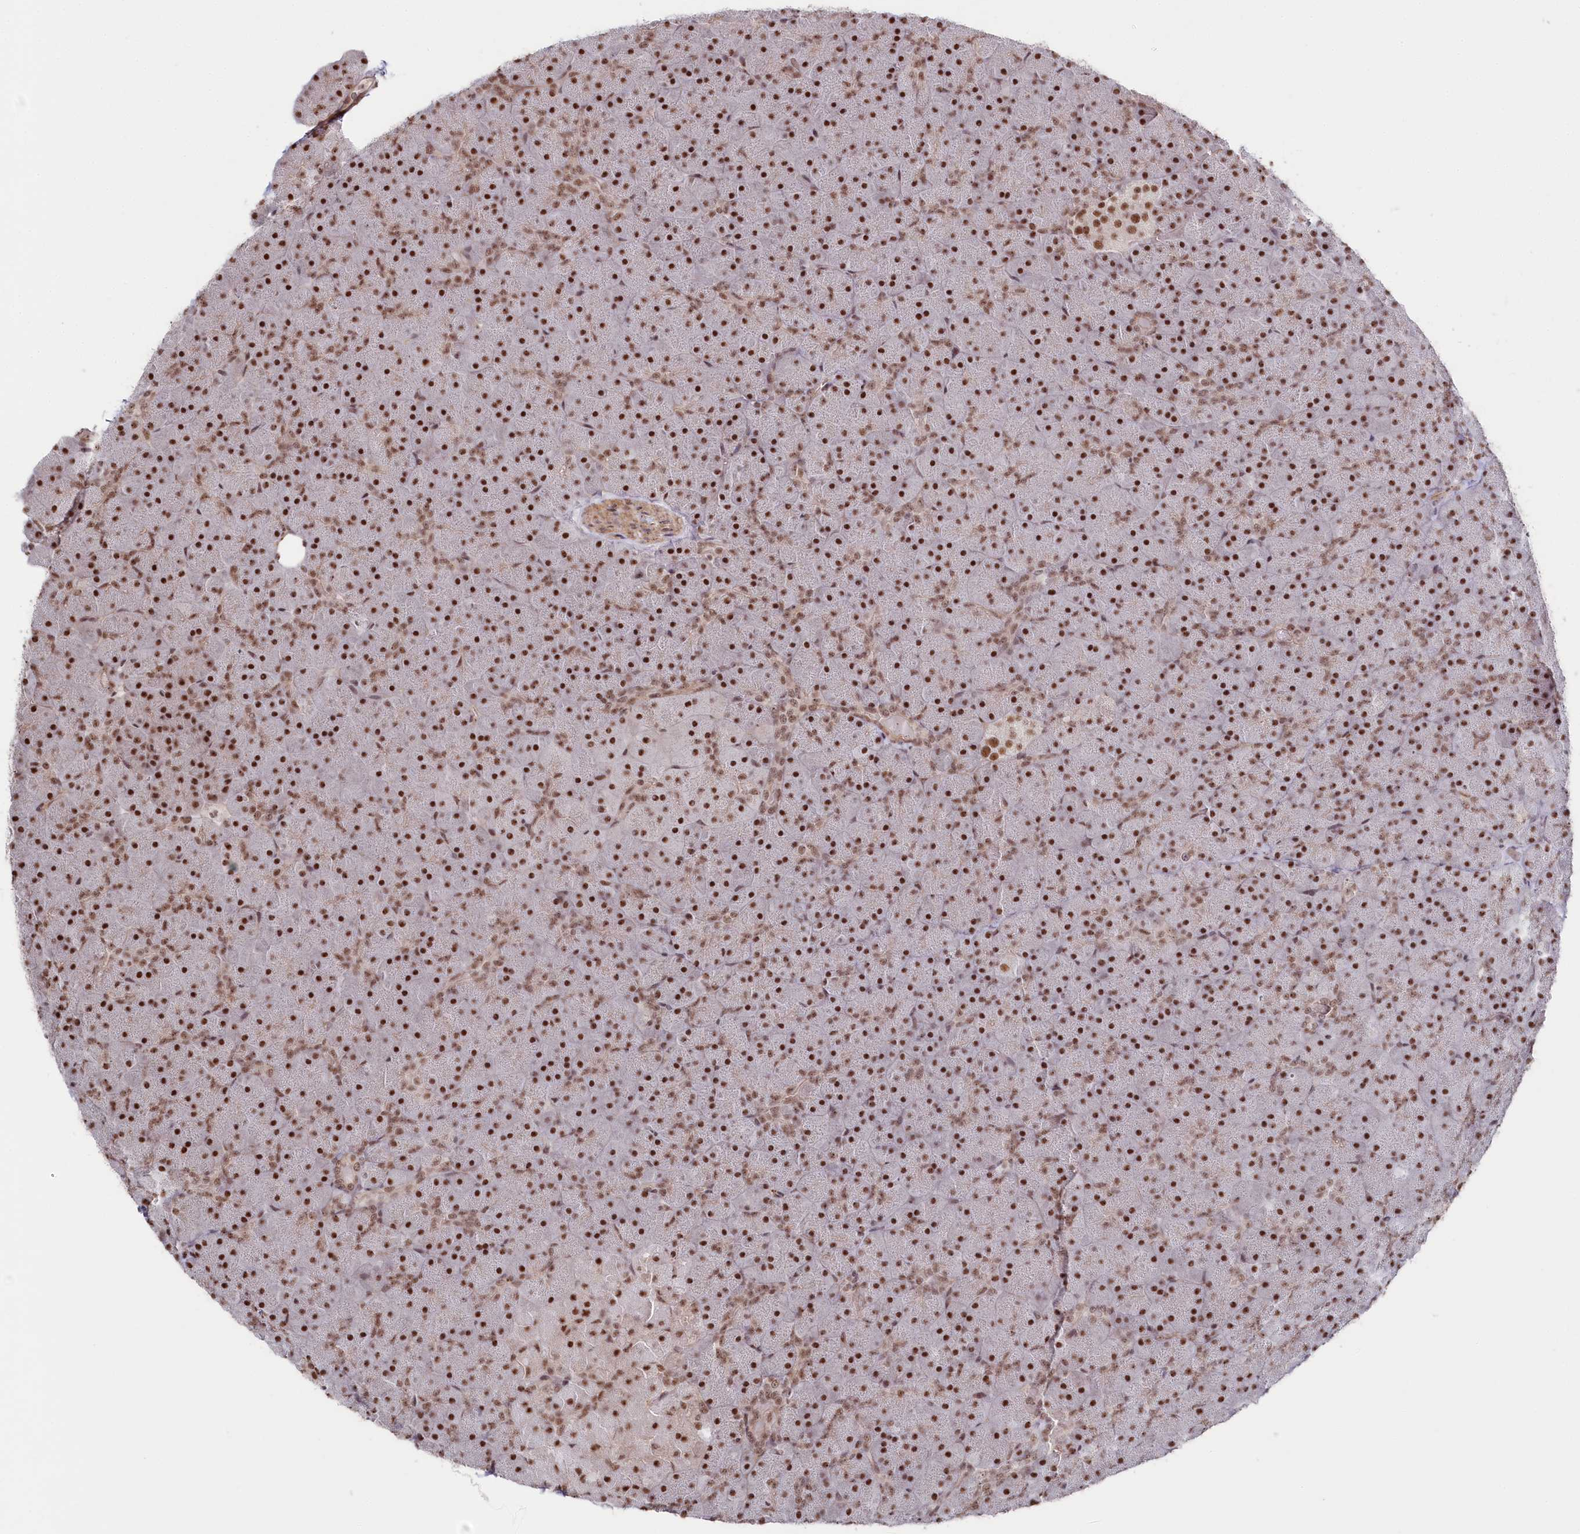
{"staining": {"intensity": "strong", "quantity": ">75%", "location": "nuclear"}, "tissue": "pancreas", "cell_type": "Exocrine glandular cells", "image_type": "normal", "snomed": [{"axis": "morphology", "description": "Normal tissue, NOS"}, {"axis": "topography", "description": "Pancreas"}], "caption": "About >75% of exocrine glandular cells in unremarkable human pancreas reveal strong nuclear protein expression as visualized by brown immunohistochemical staining.", "gene": "POLR2H", "patient": {"sex": "male", "age": 36}}